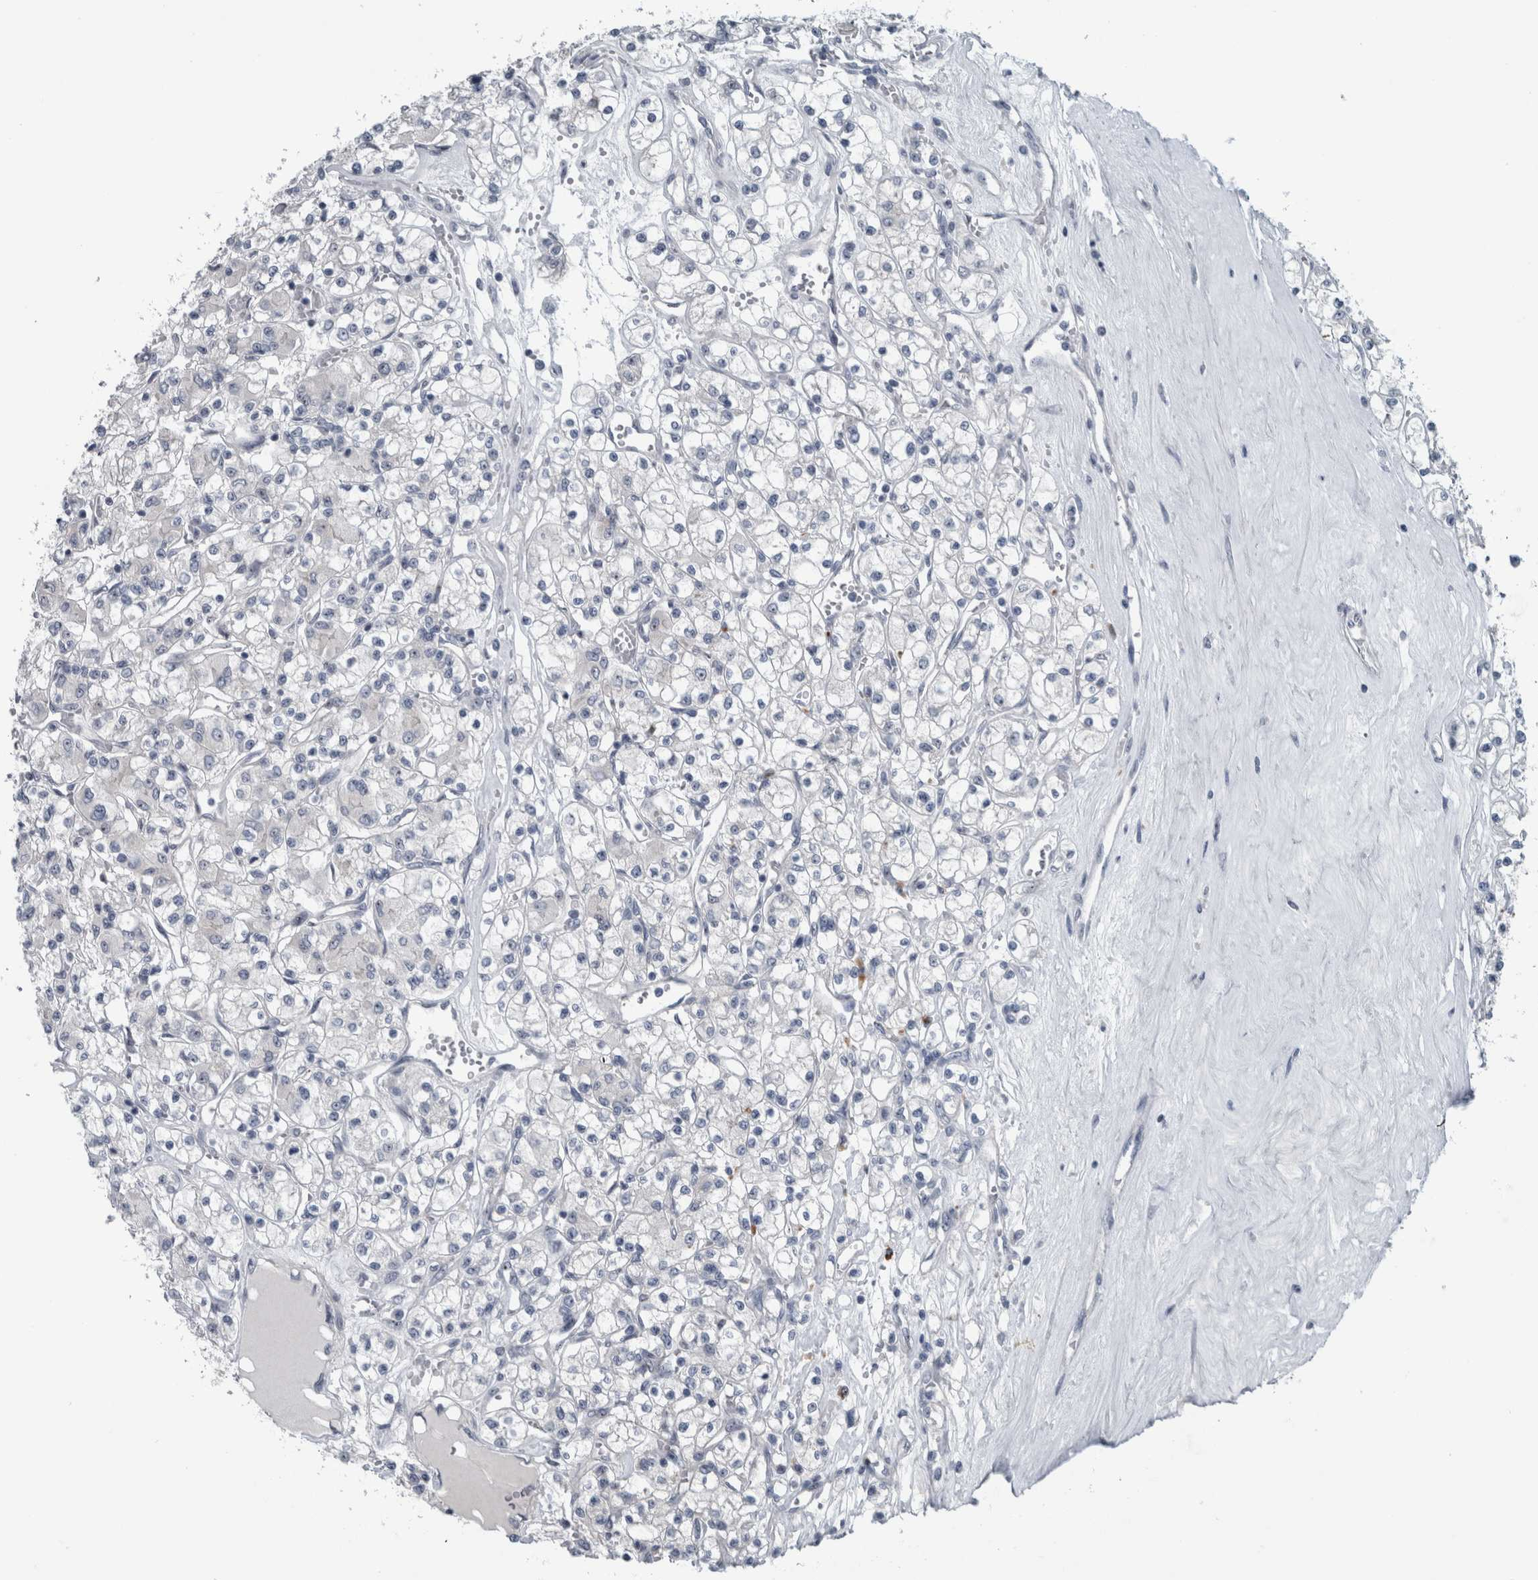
{"staining": {"intensity": "negative", "quantity": "none", "location": "none"}, "tissue": "renal cancer", "cell_type": "Tumor cells", "image_type": "cancer", "snomed": [{"axis": "morphology", "description": "Adenocarcinoma, NOS"}, {"axis": "topography", "description": "Kidney"}], "caption": "Renal adenocarcinoma was stained to show a protein in brown. There is no significant expression in tumor cells. (Immunohistochemistry (ihc), brightfield microscopy, high magnification).", "gene": "UTP6", "patient": {"sex": "female", "age": 59}}